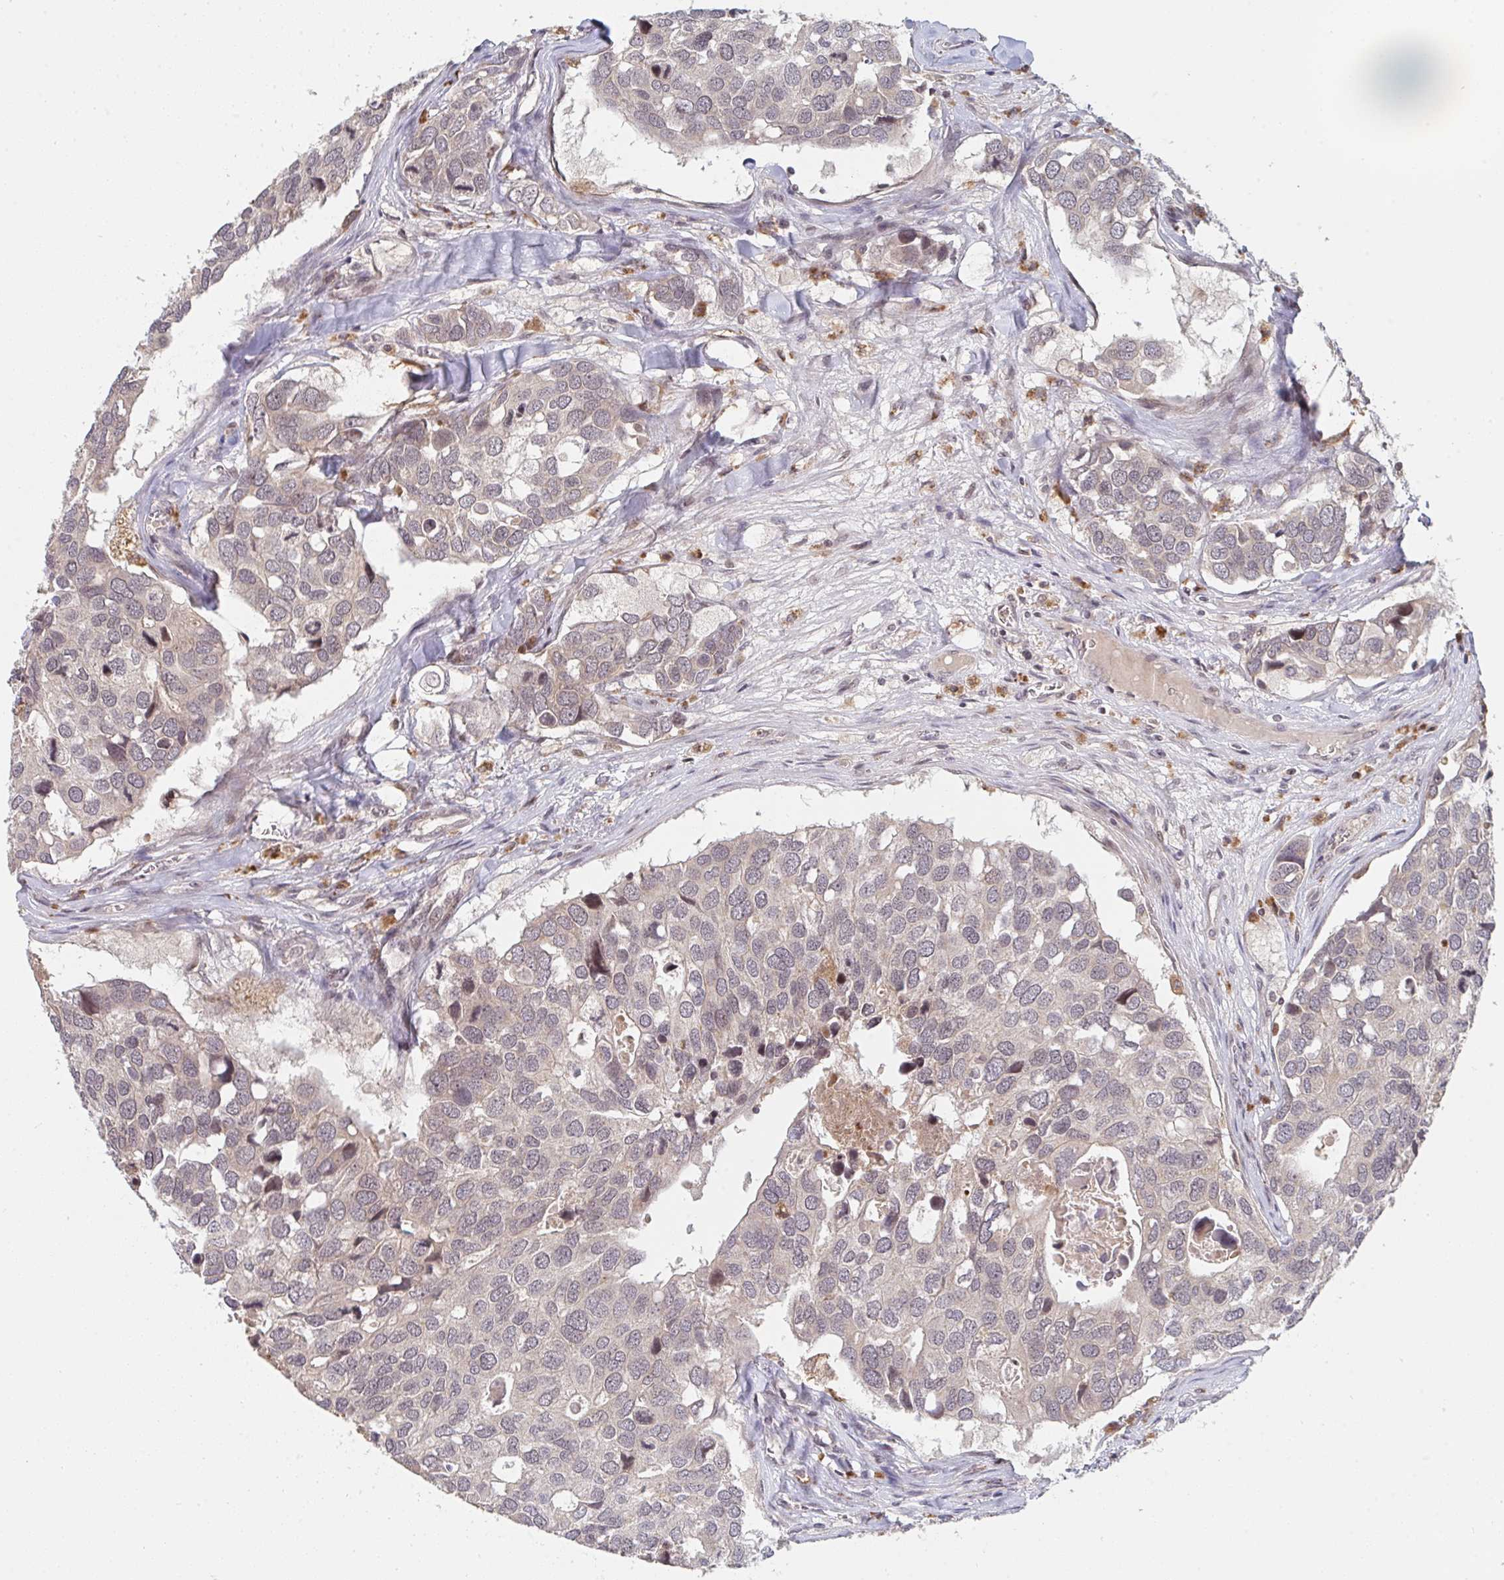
{"staining": {"intensity": "negative", "quantity": "none", "location": "none"}, "tissue": "breast cancer", "cell_type": "Tumor cells", "image_type": "cancer", "snomed": [{"axis": "morphology", "description": "Duct carcinoma"}, {"axis": "topography", "description": "Breast"}], "caption": "The histopathology image reveals no significant staining in tumor cells of breast cancer. (Brightfield microscopy of DAB (3,3'-diaminobenzidine) immunohistochemistry (IHC) at high magnification).", "gene": "DCST1", "patient": {"sex": "female", "age": 83}}